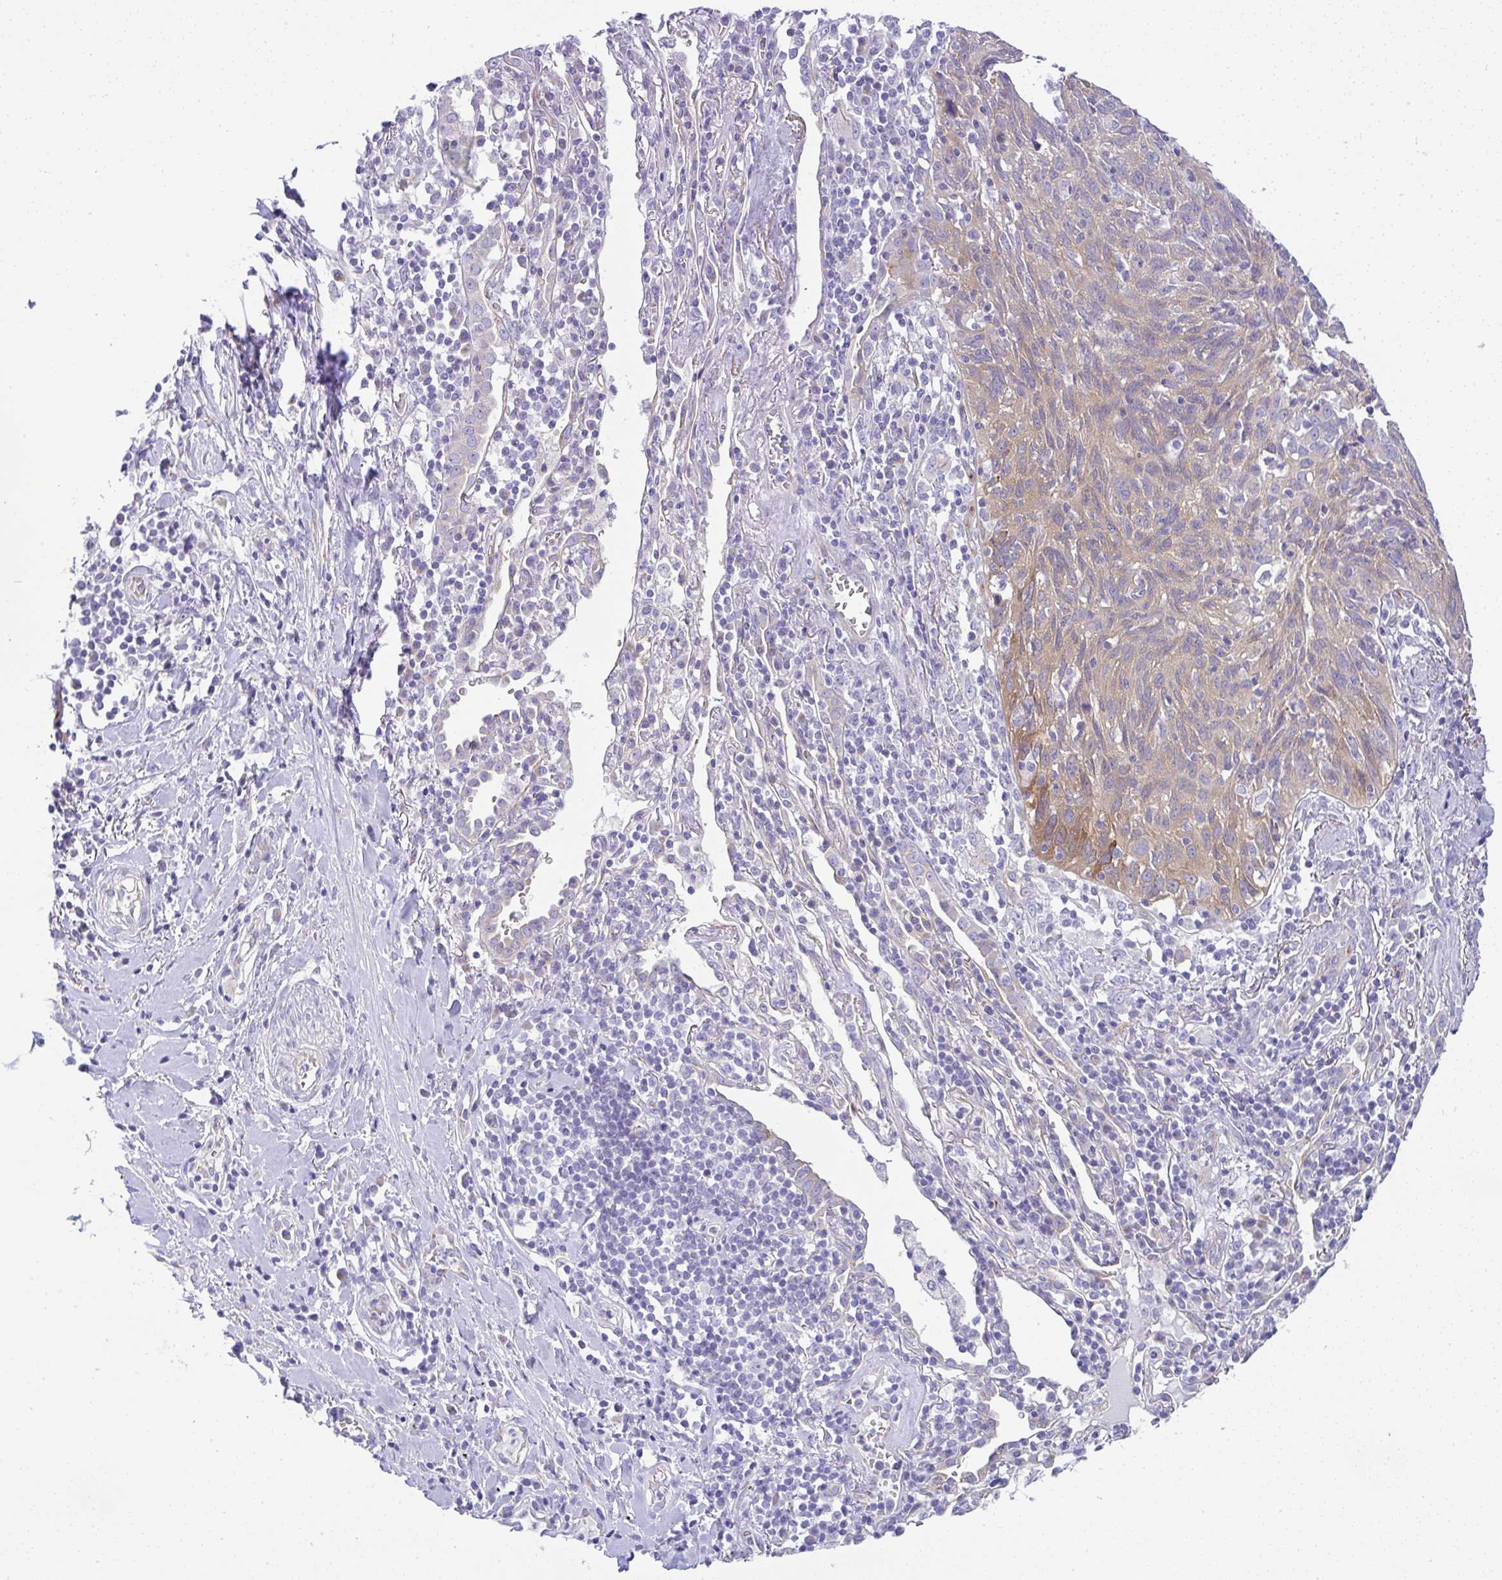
{"staining": {"intensity": "moderate", "quantity": "<25%", "location": "cytoplasmic/membranous"}, "tissue": "lung cancer", "cell_type": "Tumor cells", "image_type": "cancer", "snomed": [{"axis": "morphology", "description": "Squamous cell carcinoma, NOS"}, {"axis": "topography", "description": "Lung"}], "caption": "Lung cancer (squamous cell carcinoma) tissue shows moderate cytoplasmic/membranous positivity in about <25% of tumor cells", "gene": "FAM177A1", "patient": {"sex": "female", "age": 66}}